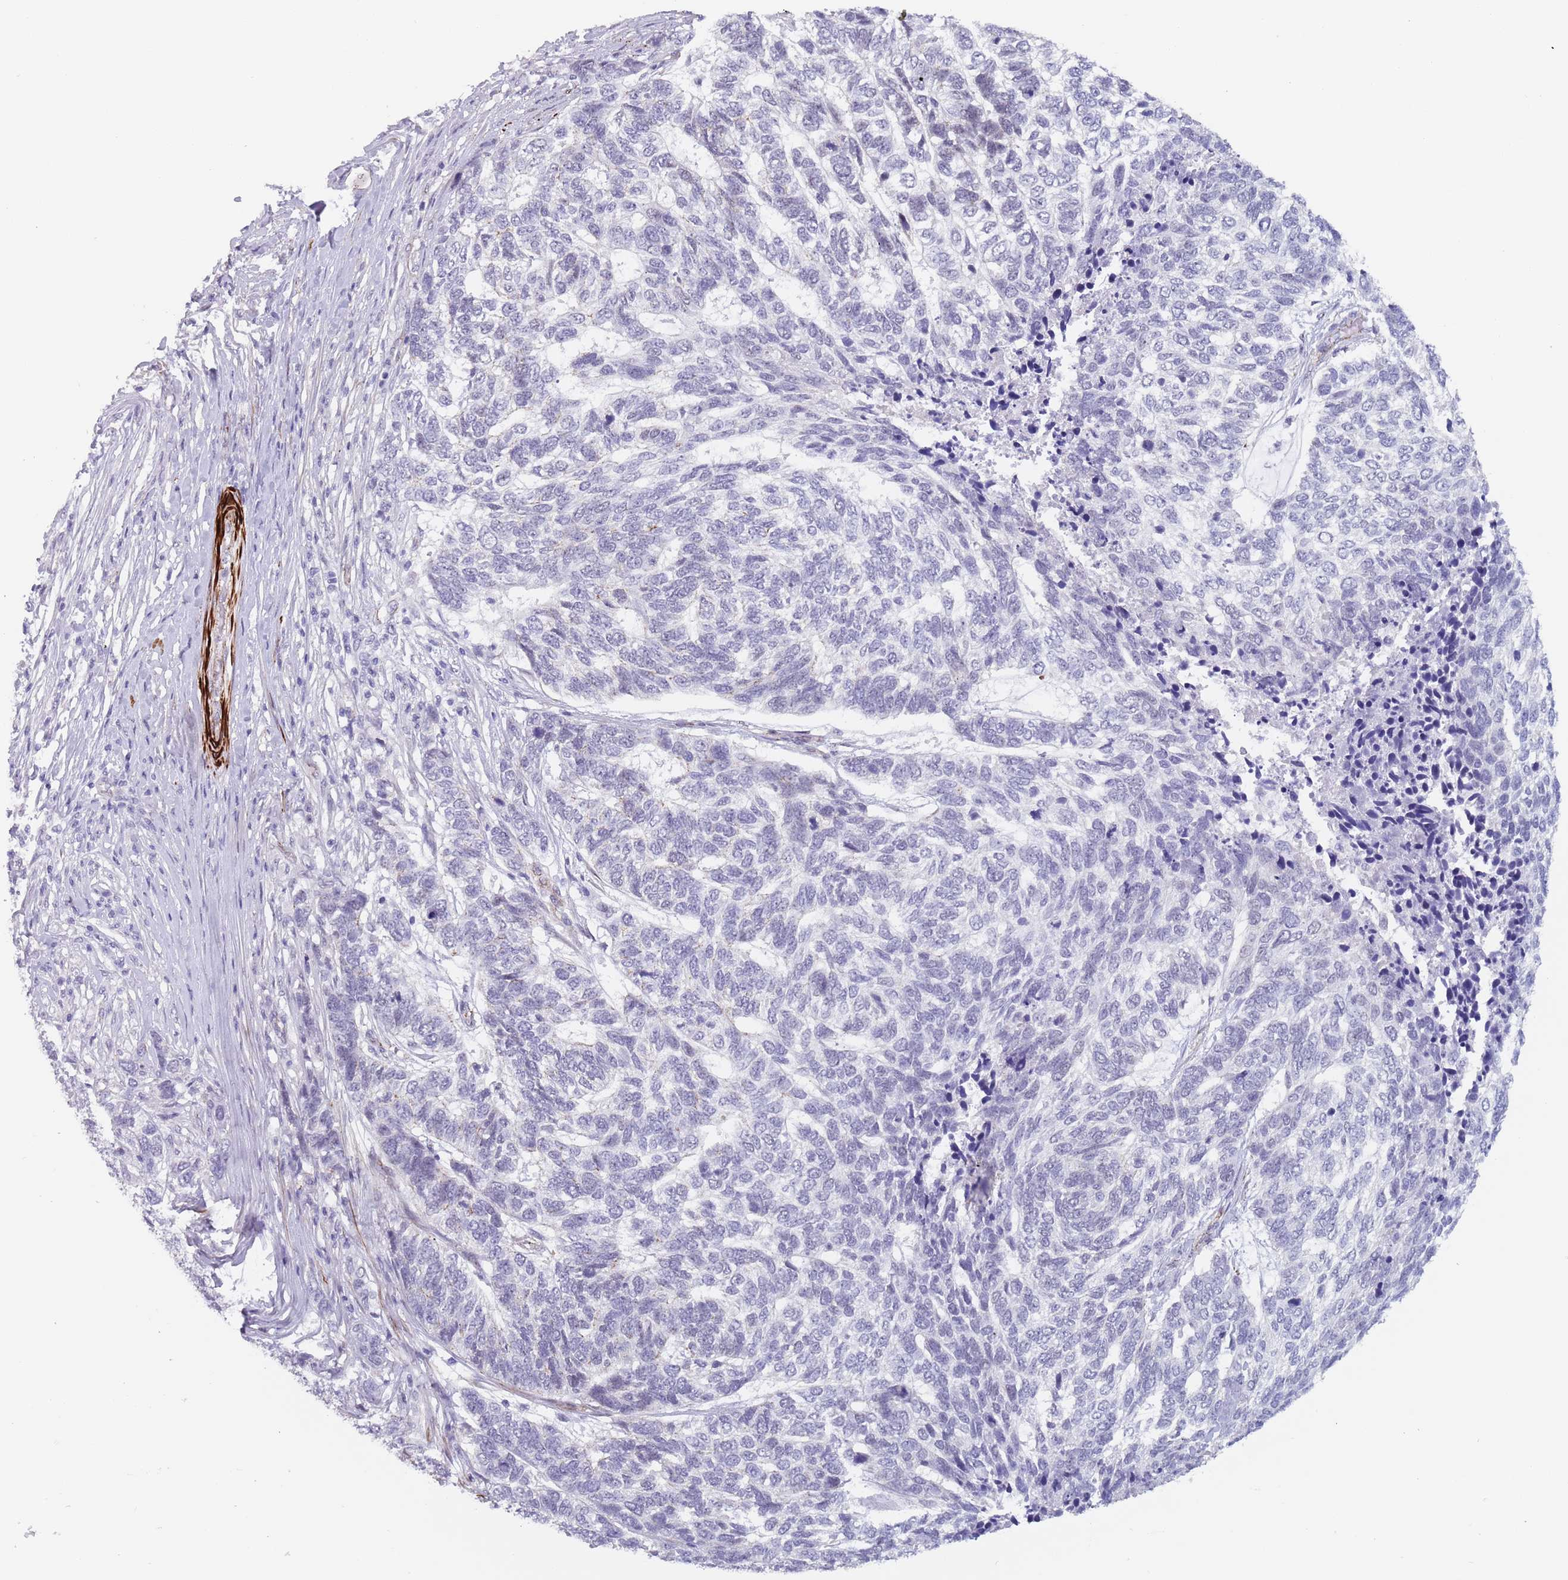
{"staining": {"intensity": "negative", "quantity": "none", "location": "none"}, "tissue": "skin cancer", "cell_type": "Tumor cells", "image_type": "cancer", "snomed": [{"axis": "morphology", "description": "Basal cell carcinoma"}, {"axis": "topography", "description": "Skin"}], "caption": "This is an IHC histopathology image of human skin cancer. There is no positivity in tumor cells.", "gene": "OR5A2", "patient": {"sex": "female", "age": 65}}